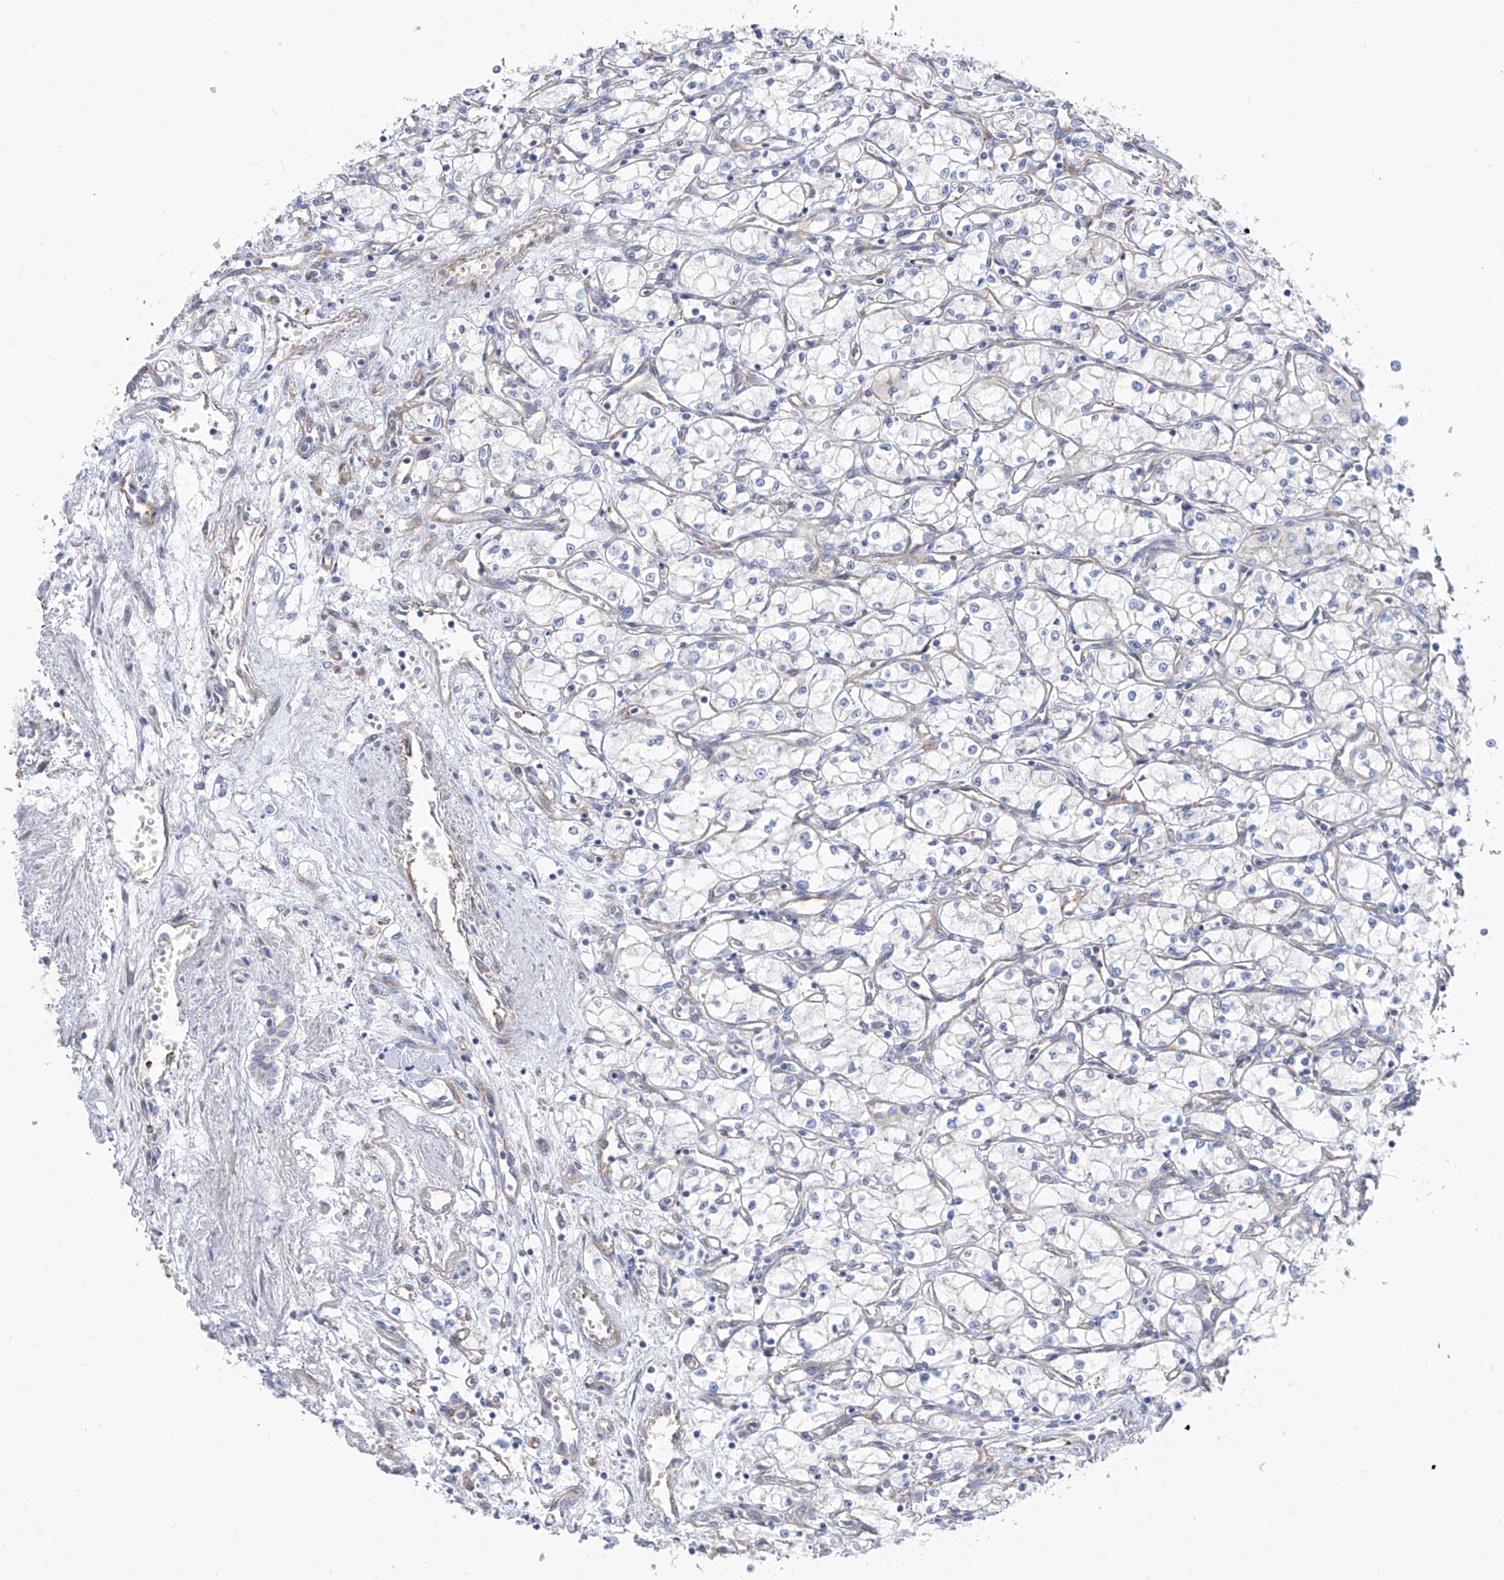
{"staining": {"intensity": "negative", "quantity": "none", "location": "none"}, "tissue": "renal cancer", "cell_type": "Tumor cells", "image_type": "cancer", "snomed": [{"axis": "morphology", "description": "Adenocarcinoma, NOS"}, {"axis": "topography", "description": "Kidney"}], "caption": "IHC of renal cancer (adenocarcinoma) reveals no positivity in tumor cells. The staining is performed using DAB (3,3'-diaminobenzidine) brown chromogen with nuclei counter-stained in using hematoxylin.", "gene": "TMEM209", "patient": {"sex": "male", "age": 59}}